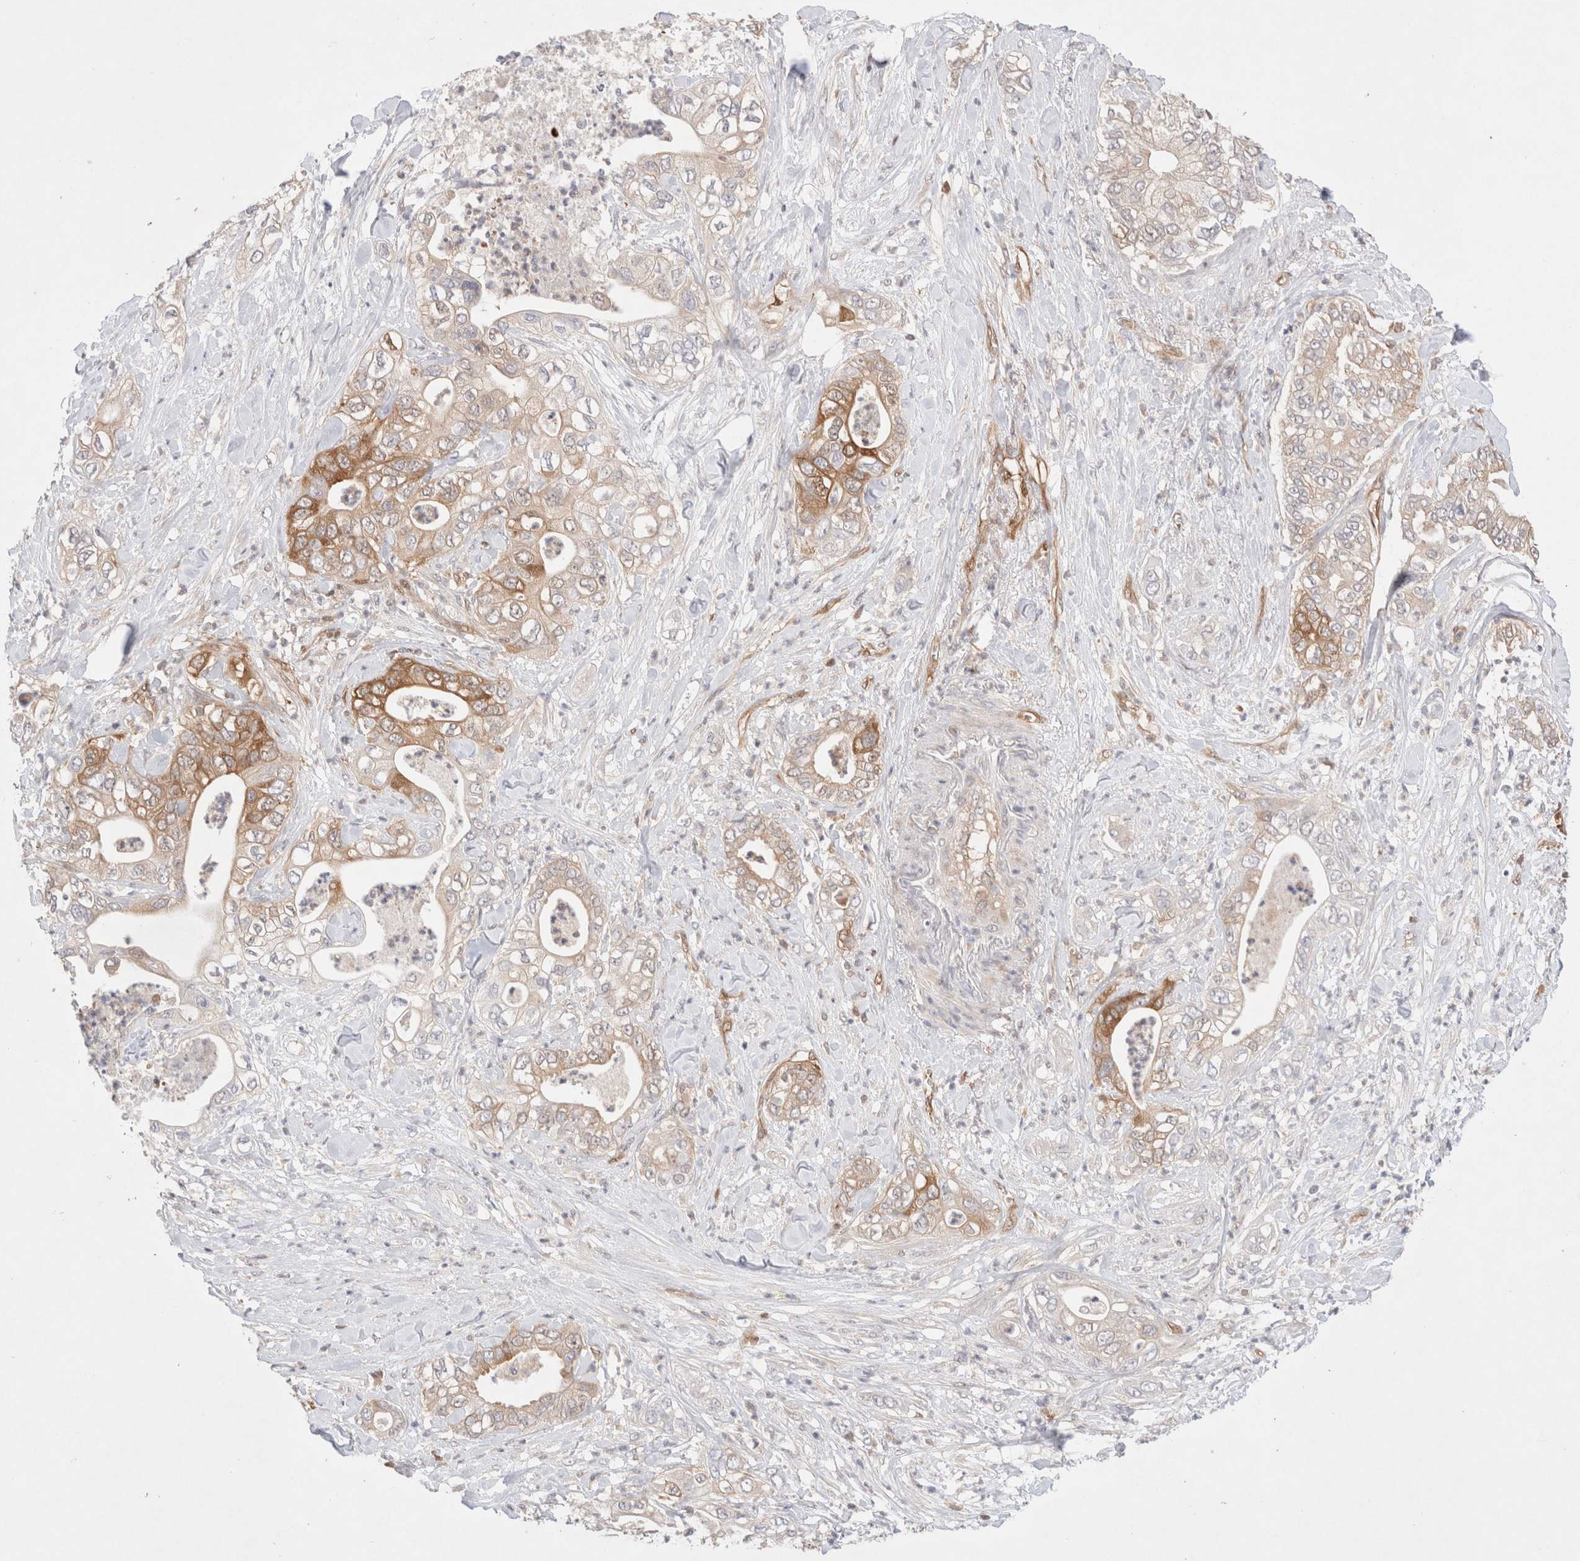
{"staining": {"intensity": "moderate", "quantity": "25%-75%", "location": "cytoplasmic/membranous"}, "tissue": "pancreatic cancer", "cell_type": "Tumor cells", "image_type": "cancer", "snomed": [{"axis": "morphology", "description": "Adenocarcinoma, NOS"}, {"axis": "topography", "description": "Pancreas"}], "caption": "Pancreatic cancer was stained to show a protein in brown. There is medium levels of moderate cytoplasmic/membranous positivity in about 25%-75% of tumor cells.", "gene": "STARD10", "patient": {"sex": "female", "age": 78}}